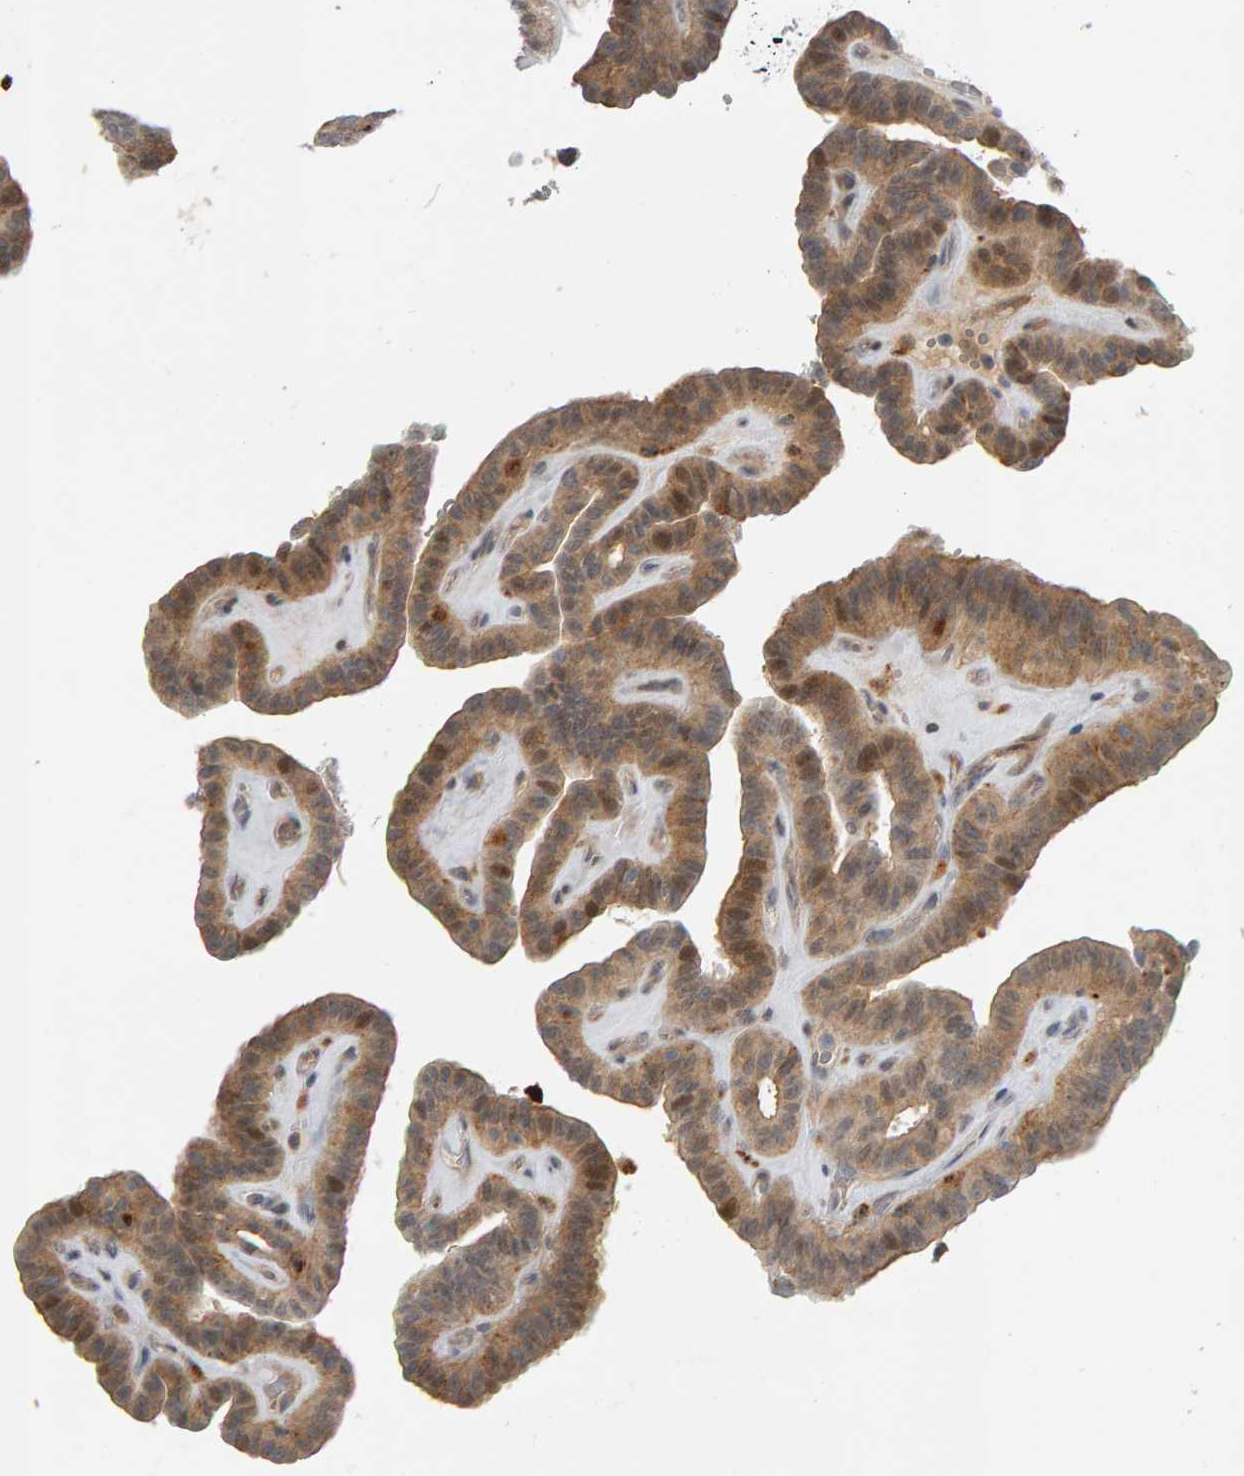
{"staining": {"intensity": "moderate", "quantity": ">75%", "location": "cytoplasmic/membranous,nuclear"}, "tissue": "thyroid cancer", "cell_type": "Tumor cells", "image_type": "cancer", "snomed": [{"axis": "morphology", "description": "Papillary adenocarcinoma, NOS"}, {"axis": "topography", "description": "Thyroid gland"}], "caption": "Protein expression analysis of human papillary adenocarcinoma (thyroid) reveals moderate cytoplasmic/membranous and nuclear expression in approximately >75% of tumor cells.", "gene": "ZNF160", "patient": {"sex": "male", "age": 77}}